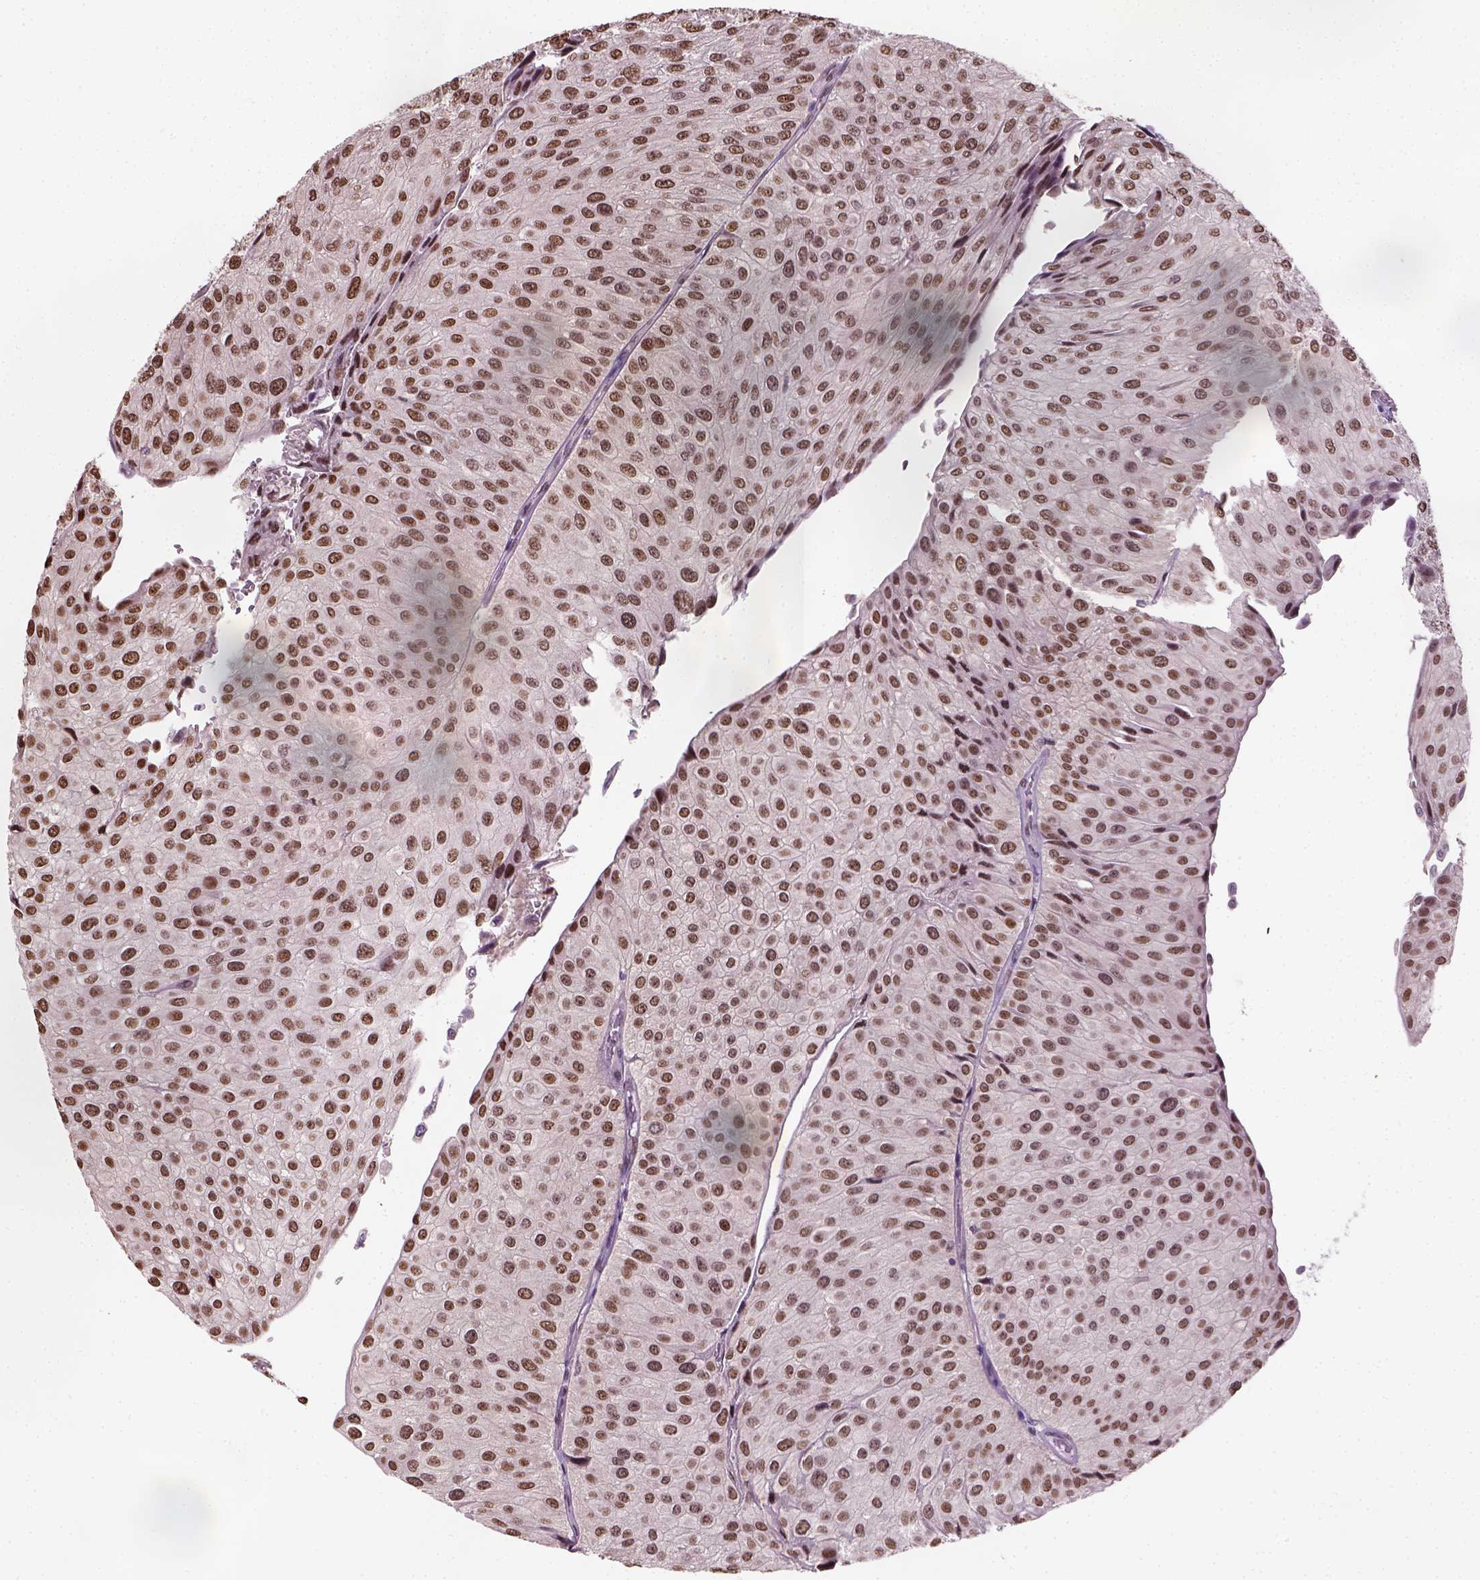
{"staining": {"intensity": "moderate", "quantity": ">75%", "location": "nuclear"}, "tissue": "urothelial cancer", "cell_type": "Tumor cells", "image_type": "cancer", "snomed": [{"axis": "morphology", "description": "Urothelial carcinoma, NOS"}, {"axis": "topography", "description": "Urinary bladder"}], "caption": "Moderate nuclear positivity for a protein is seen in approximately >75% of tumor cells of transitional cell carcinoma using IHC.", "gene": "C1orf112", "patient": {"sex": "male", "age": 67}}